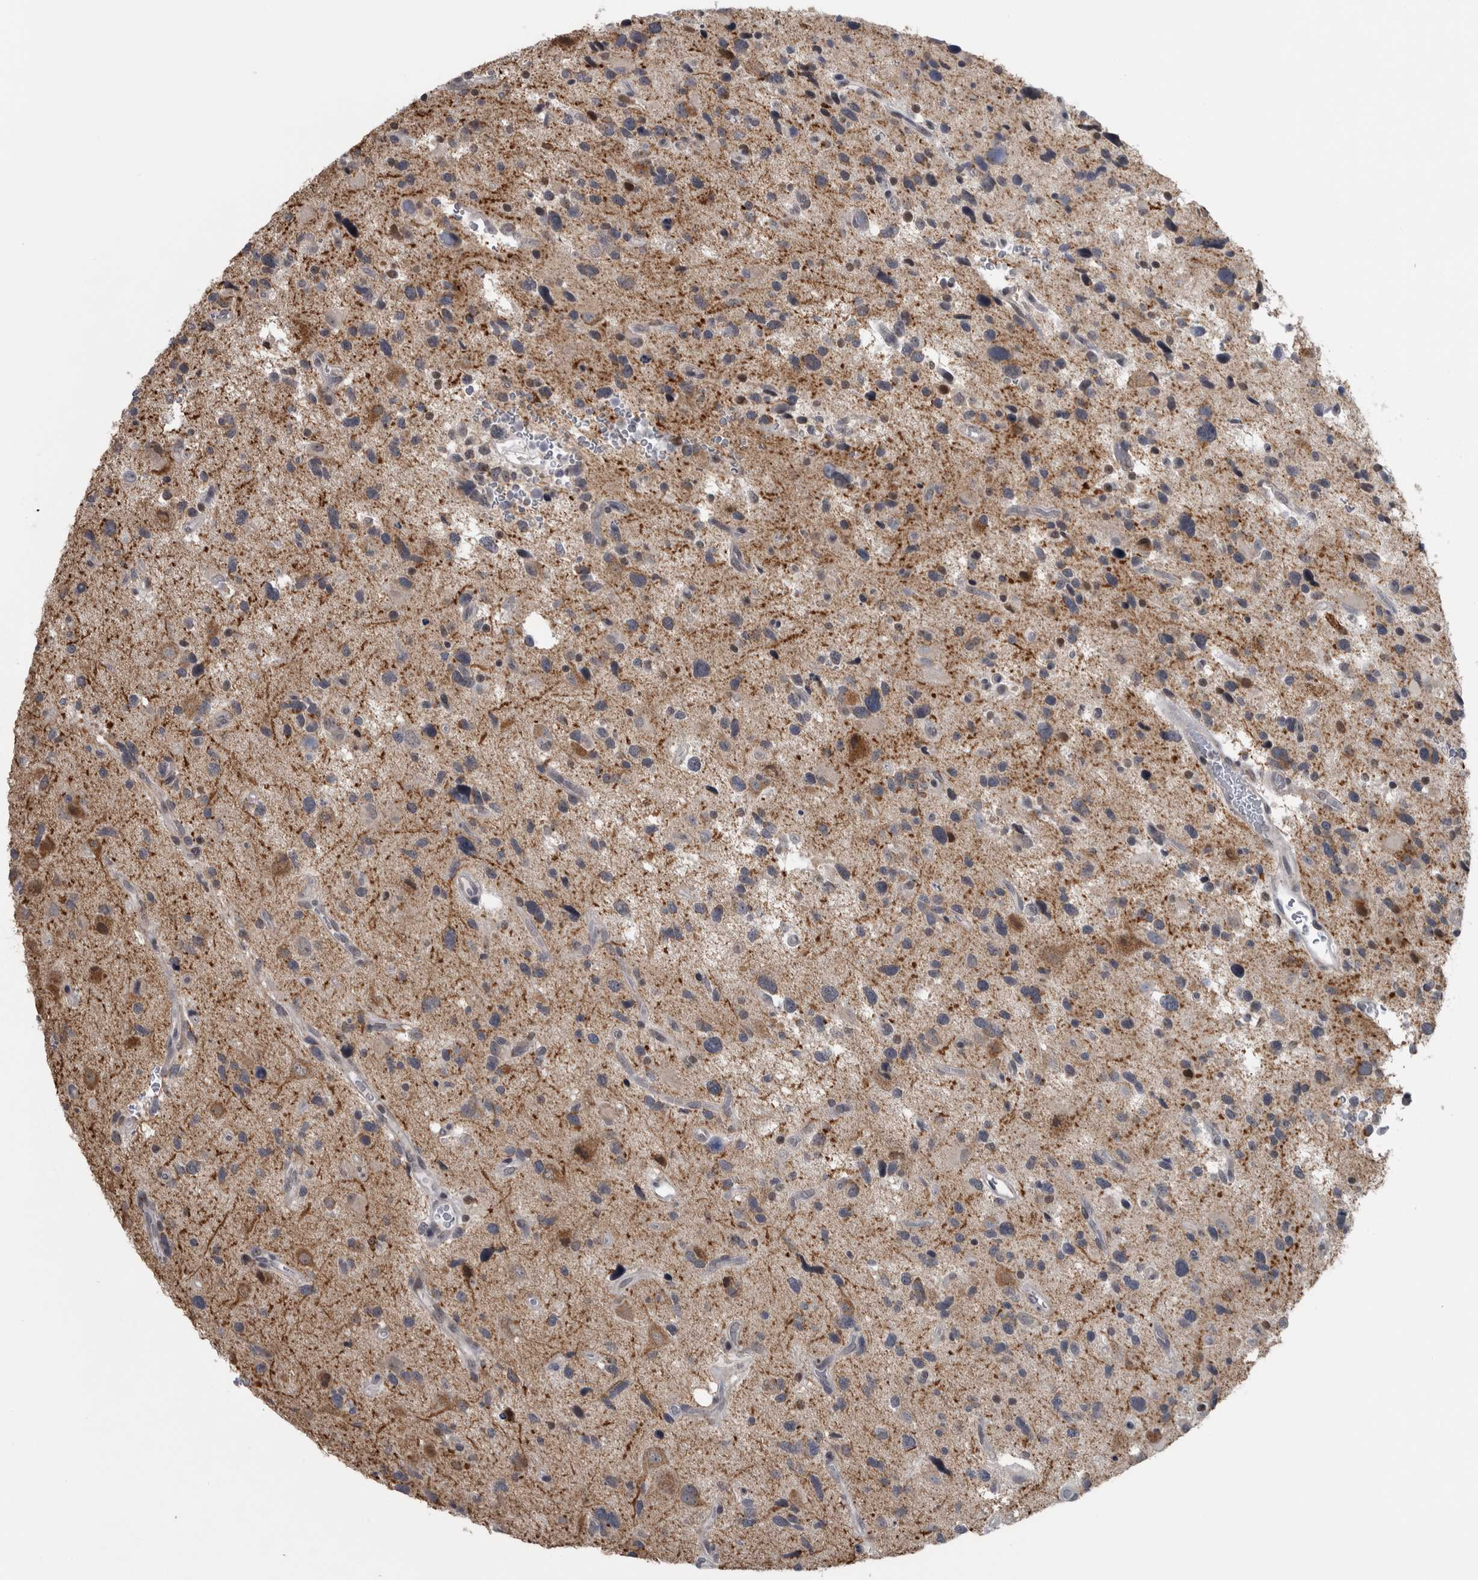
{"staining": {"intensity": "negative", "quantity": "none", "location": "none"}, "tissue": "glioma", "cell_type": "Tumor cells", "image_type": "cancer", "snomed": [{"axis": "morphology", "description": "Glioma, malignant, High grade"}, {"axis": "topography", "description": "Brain"}], "caption": "Tumor cells show no significant expression in glioma. Nuclei are stained in blue.", "gene": "OR2K2", "patient": {"sex": "male", "age": 33}}